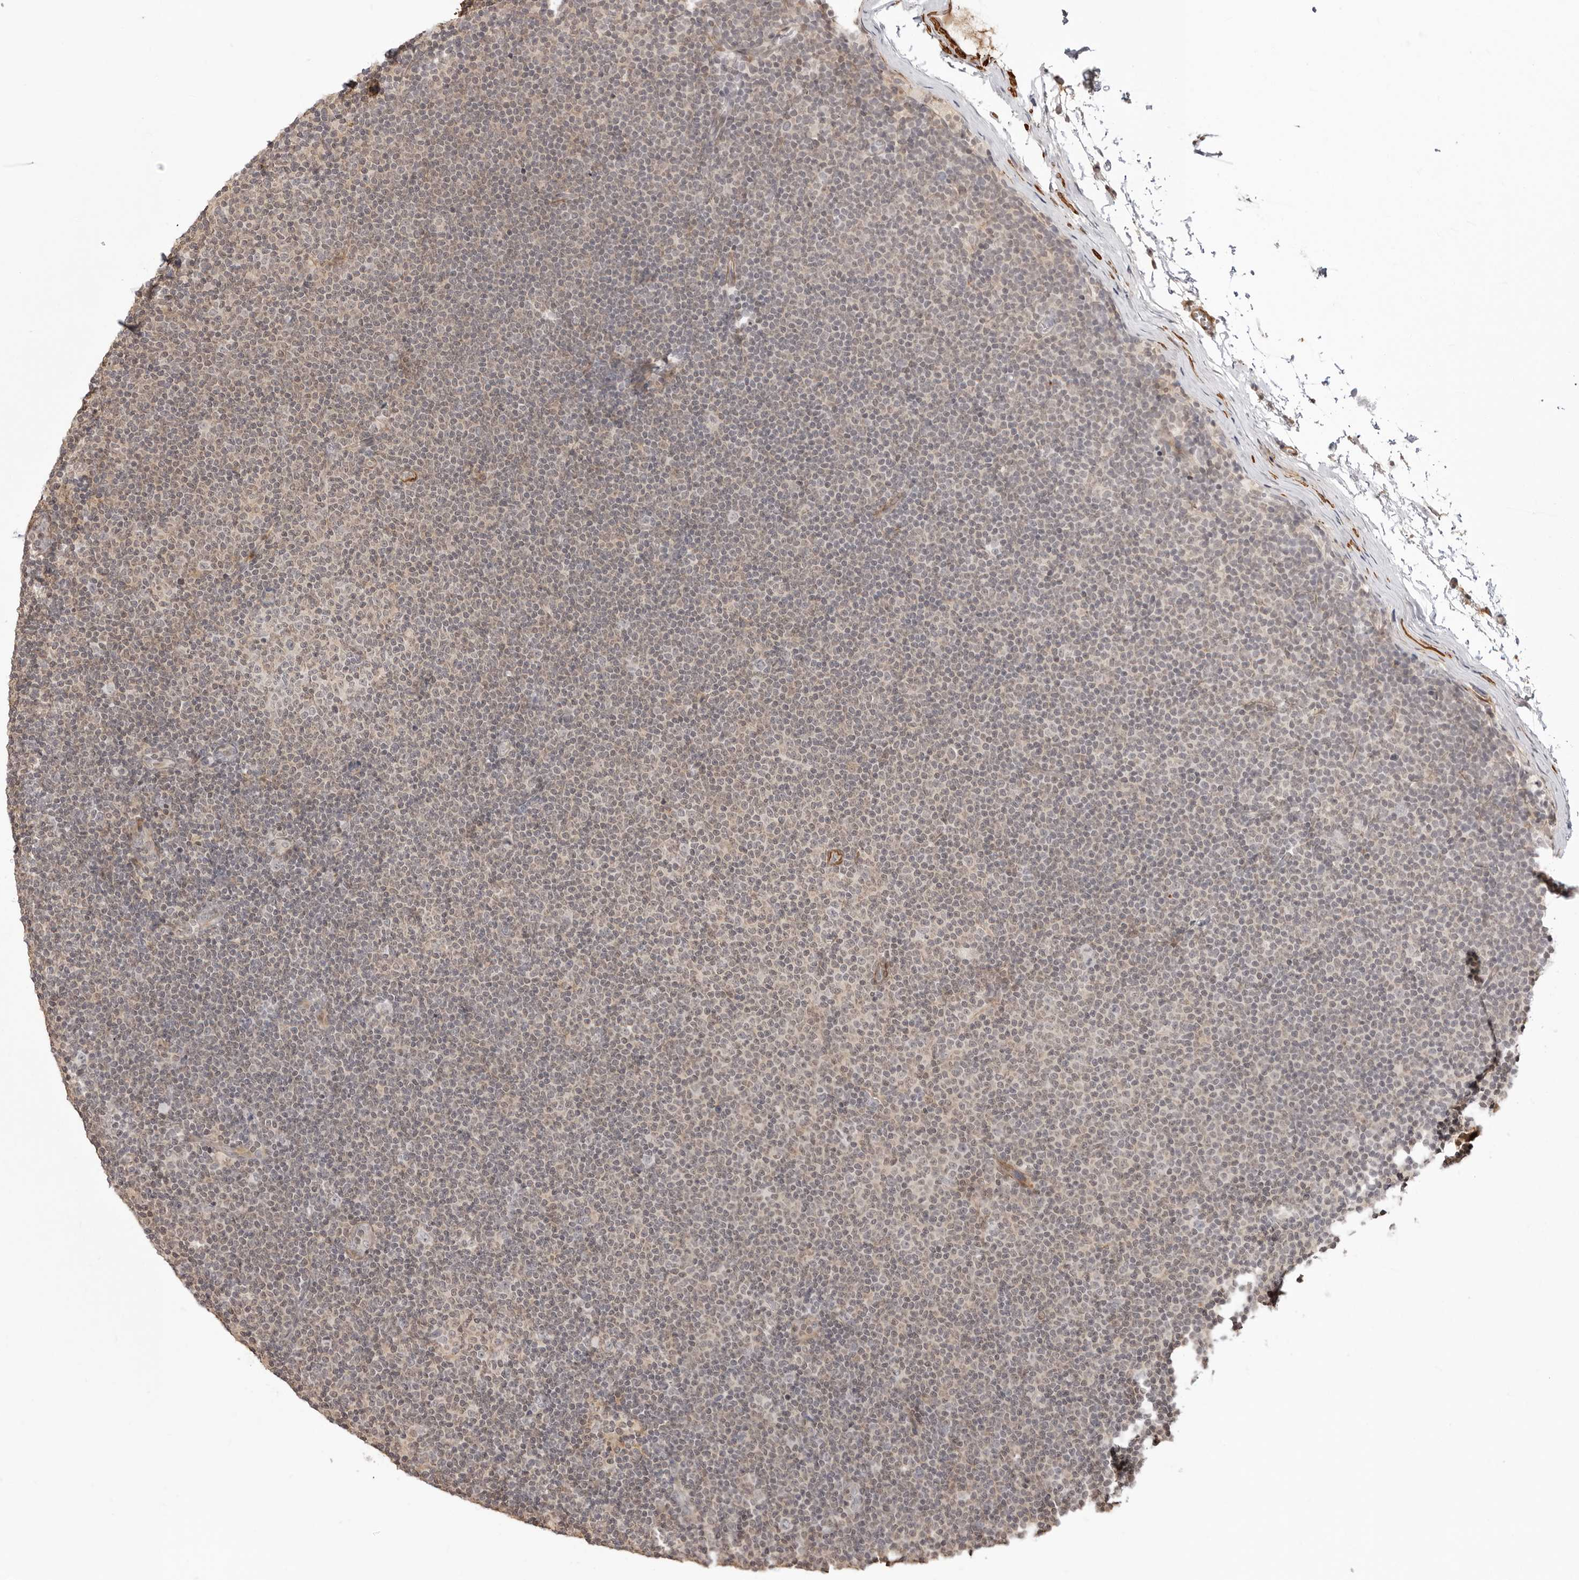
{"staining": {"intensity": "weak", "quantity": "<25%", "location": "cytoplasmic/membranous"}, "tissue": "lymphoma", "cell_type": "Tumor cells", "image_type": "cancer", "snomed": [{"axis": "morphology", "description": "Malignant lymphoma, non-Hodgkin's type, Low grade"}, {"axis": "topography", "description": "Lymph node"}], "caption": "There is no significant positivity in tumor cells of lymphoma.", "gene": "UNK", "patient": {"sex": "female", "age": 53}}